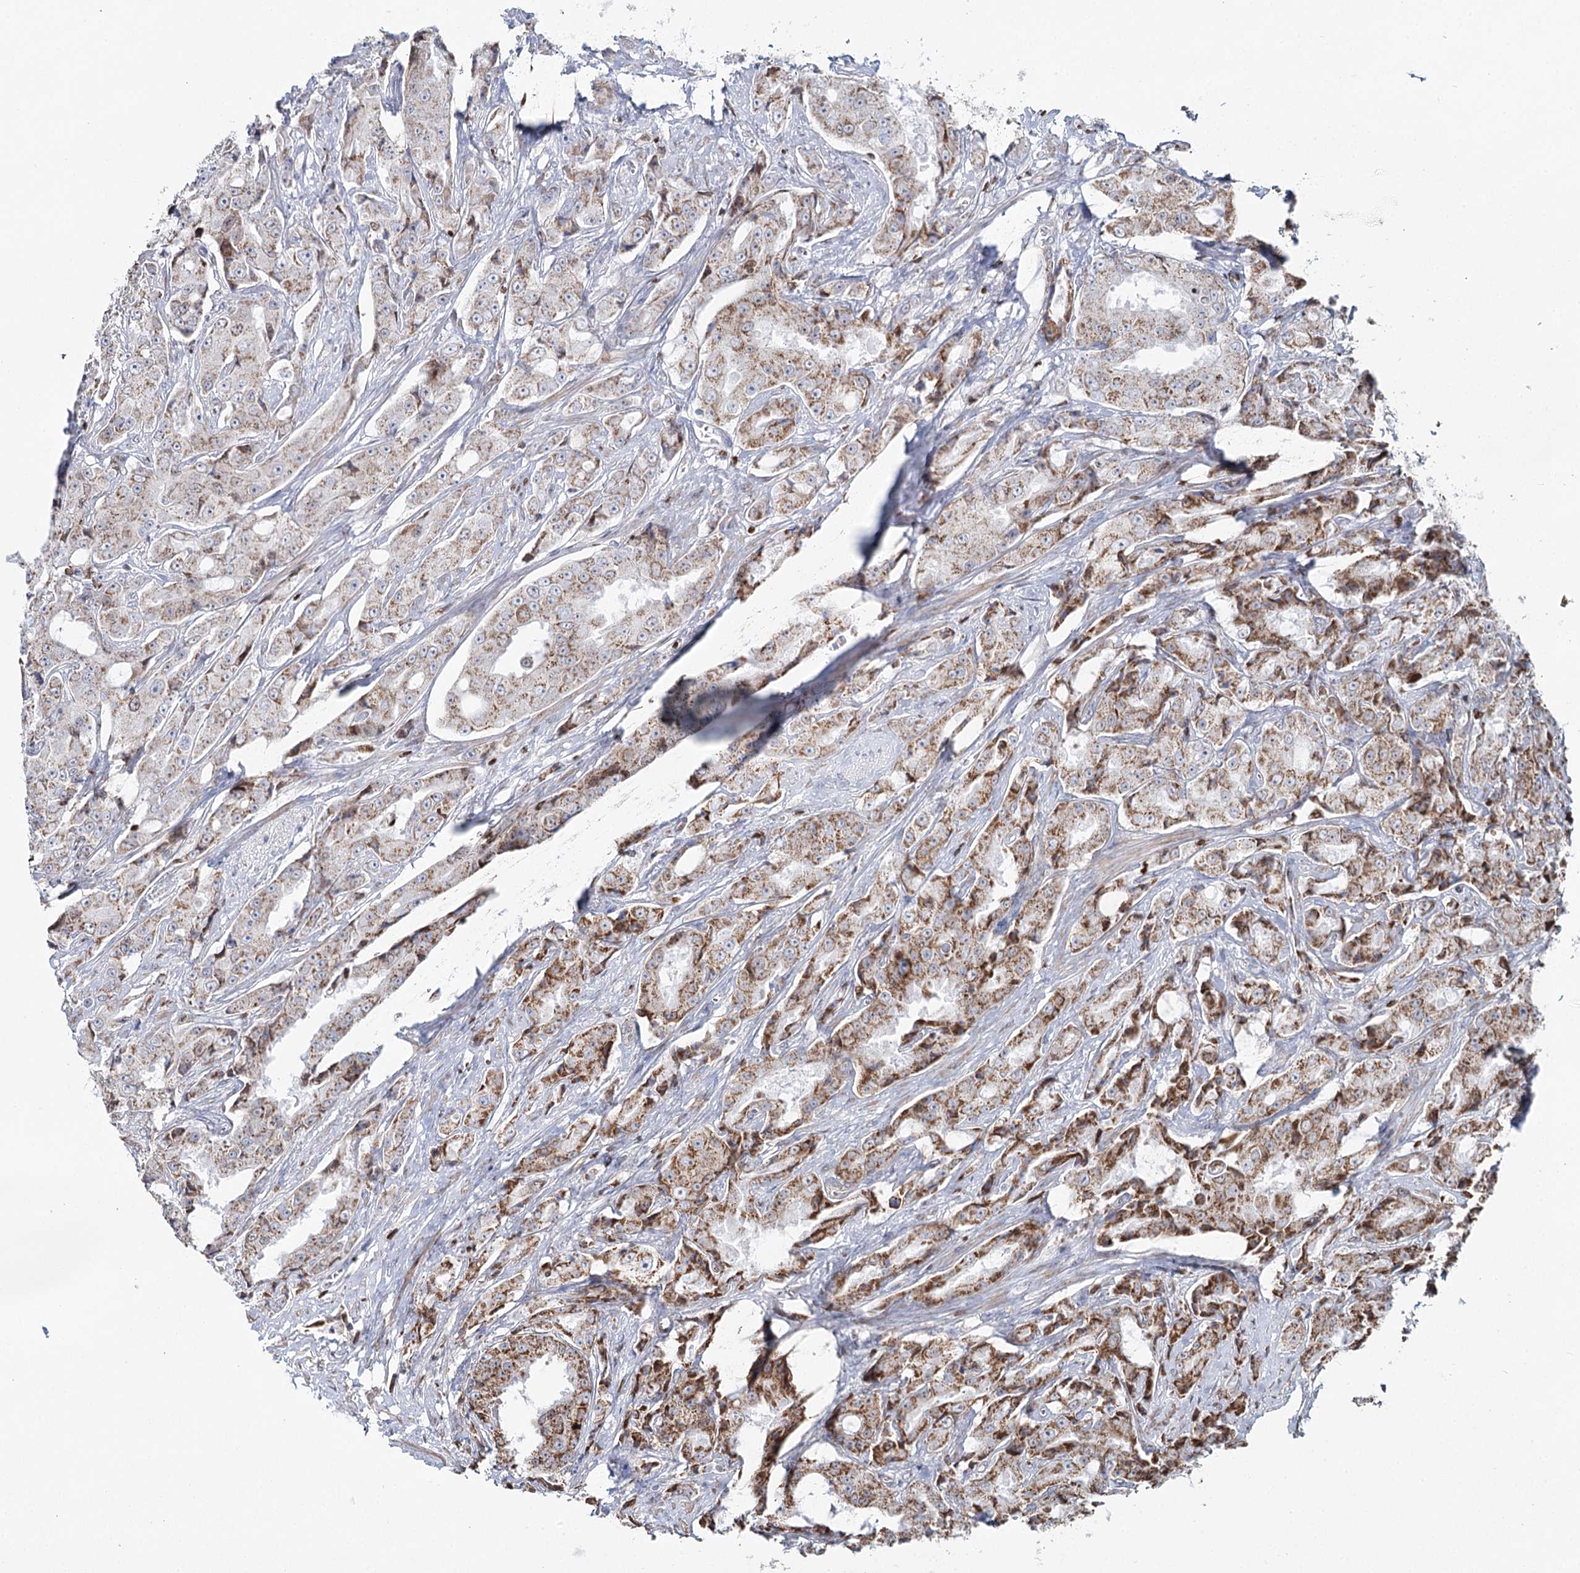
{"staining": {"intensity": "moderate", "quantity": ">75%", "location": "cytoplasmic/membranous"}, "tissue": "prostate cancer", "cell_type": "Tumor cells", "image_type": "cancer", "snomed": [{"axis": "morphology", "description": "Adenocarcinoma, High grade"}, {"axis": "topography", "description": "Prostate"}], "caption": "Brown immunohistochemical staining in adenocarcinoma (high-grade) (prostate) displays moderate cytoplasmic/membranous staining in approximately >75% of tumor cells.", "gene": "PDHX", "patient": {"sex": "male", "age": 73}}